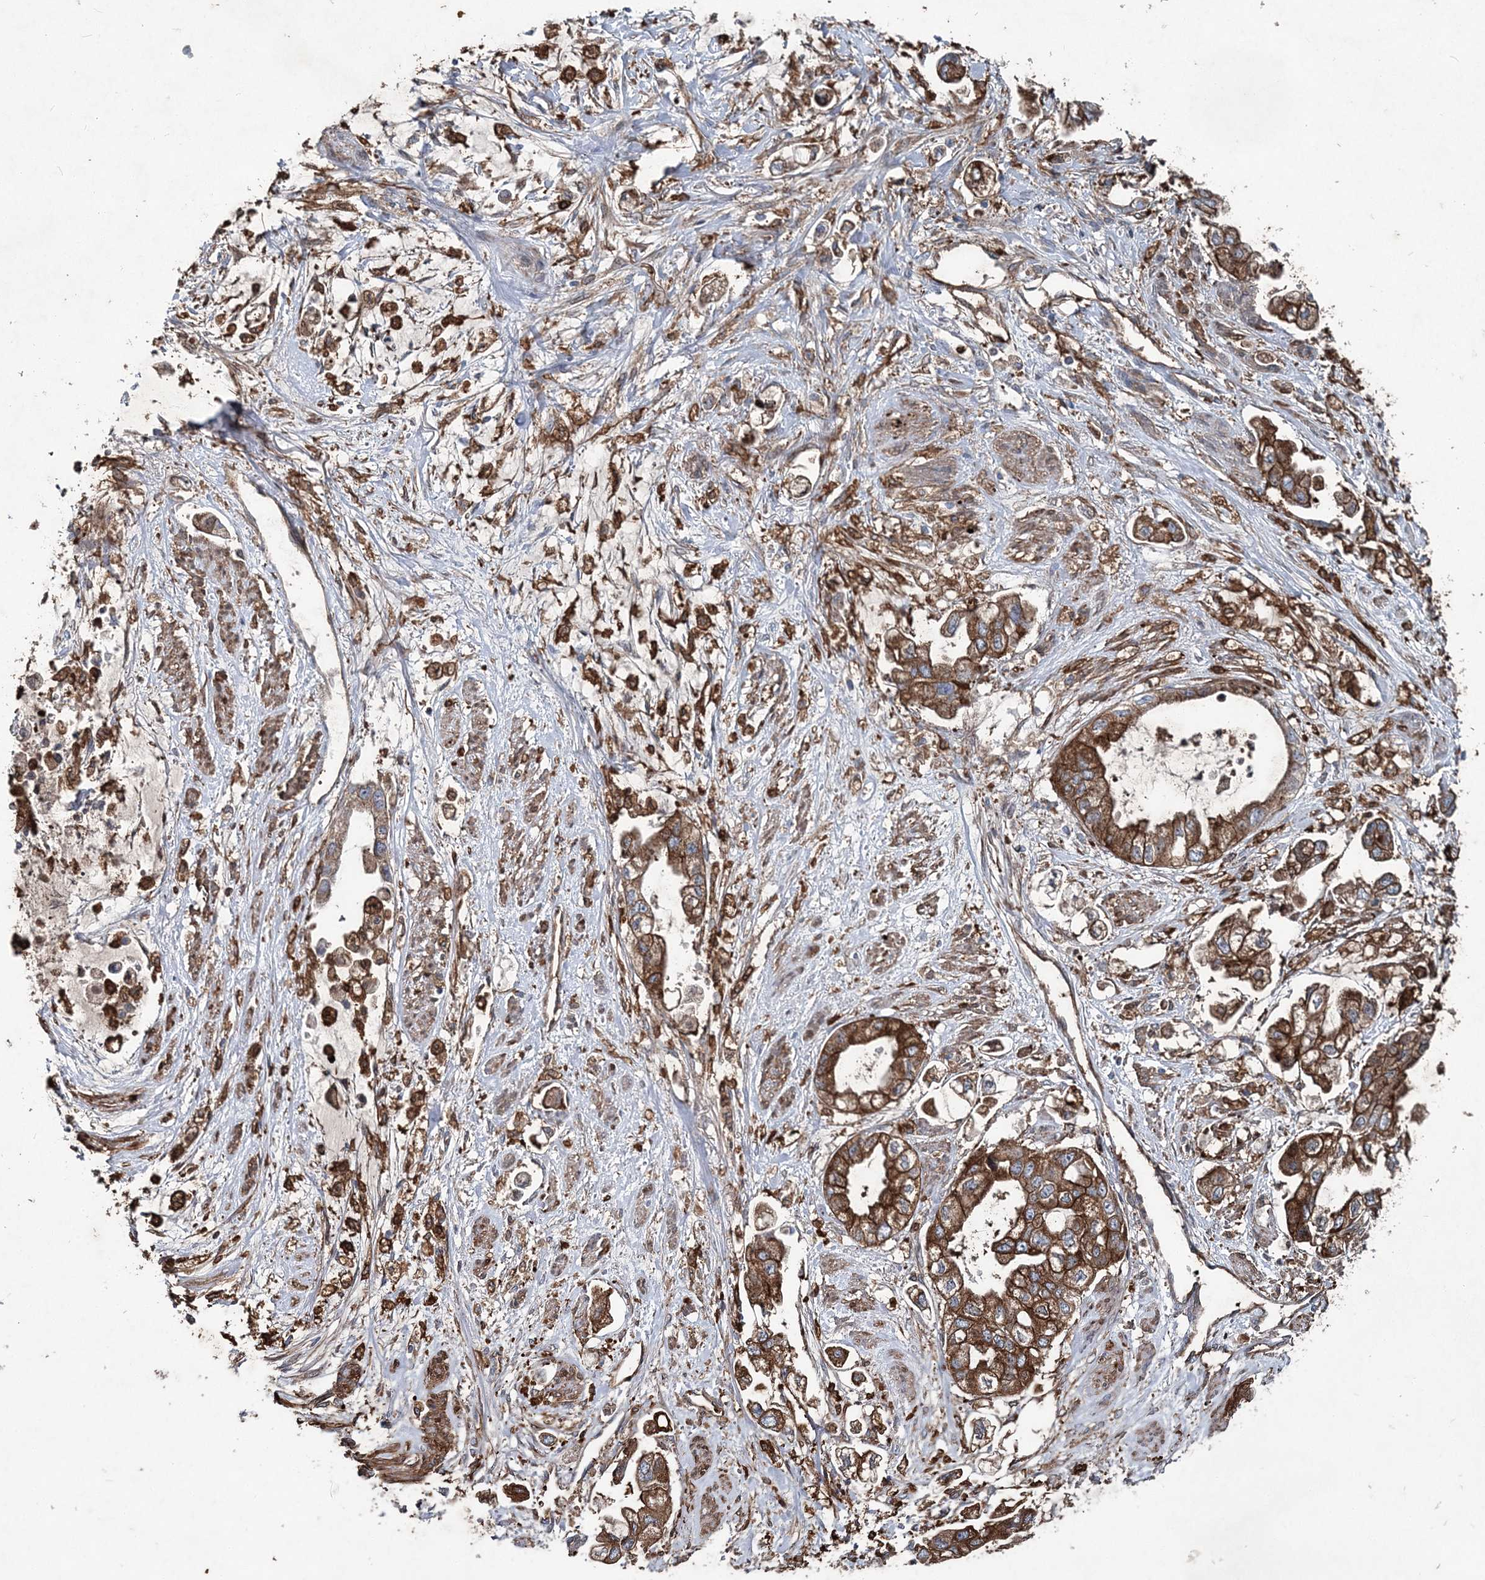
{"staining": {"intensity": "strong", "quantity": ">75%", "location": "cytoplasmic/membranous"}, "tissue": "stomach cancer", "cell_type": "Tumor cells", "image_type": "cancer", "snomed": [{"axis": "morphology", "description": "Adenocarcinoma, NOS"}, {"axis": "topography", "description": "Stomach"}], "caption": "Strong cytoplasmic/membranous staining is seen in approximately >75% of tumor cells in adenocarcinoma (stomach).", "gene": "SPOPL", "patient": {"sex": "male", "age": 62}}